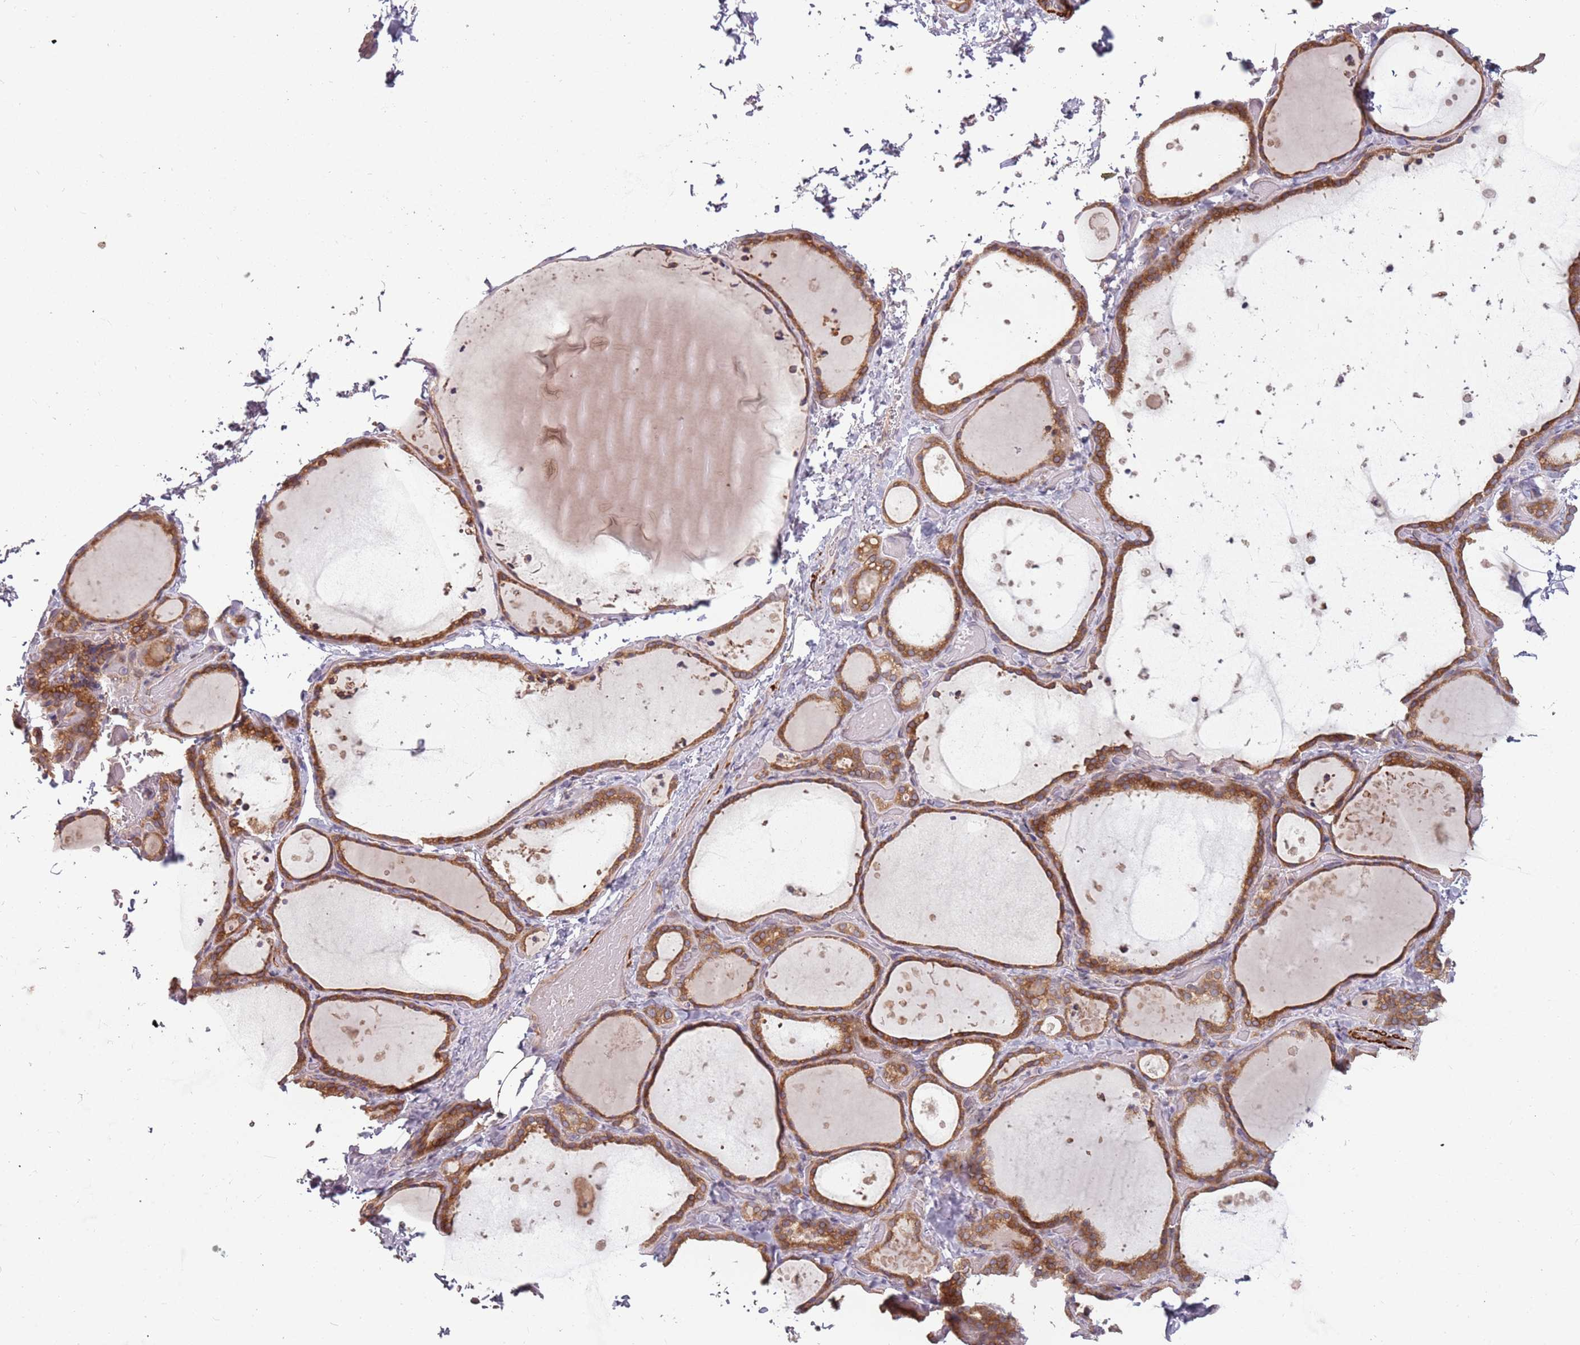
{"staining": {"intensity": "moderate", "quantity": ">75%", "location": "cytoplasmic/membranous"}, "tissue": "thyroid gland", "cell_type": "Glandular cells", "image_type": "normal", "snomed": [{"axis": "morphology", "description": "Normal tissue, NOS"}, {"axis": "topography", "description": "Thyroid gland"}], "caption": "Immunohistochemistry (IHC) (DAB (3,3'-diaminobenzidine)) staining of normal thyroid gland displays moderate cytoplasmic/membranous protein expression in approximately >75% of glandular cells.", "gene": "PLD6", "patient": {"sex": "female", "age": 44}}